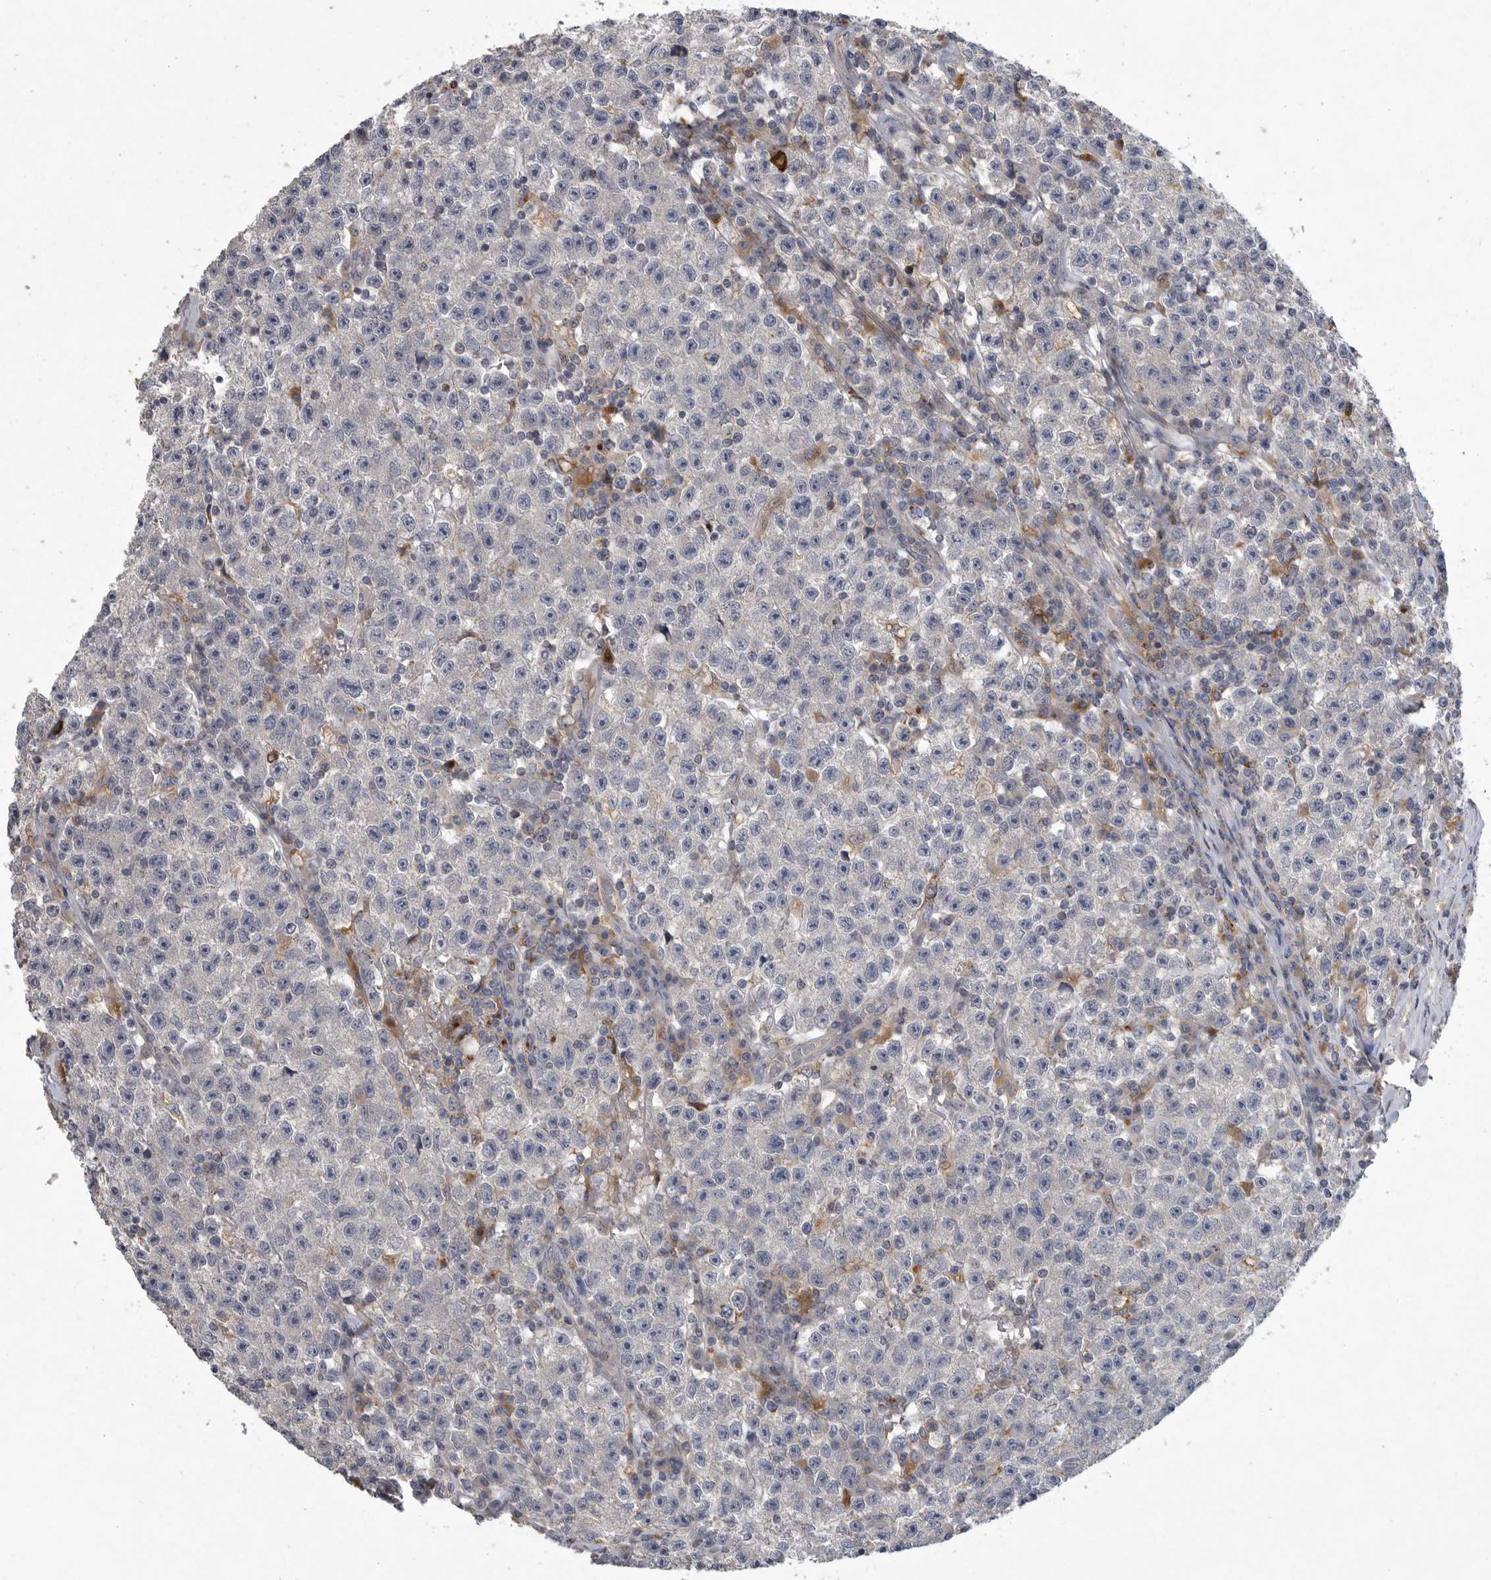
{"staining": {"intensity": "negative", "quantity": "none", "location": "none"}, "tissue": "testis cancer", "cell_type": "Tumor cells", "image_type": "cancer", "snomed": [{"axis": "morphology", "description": "Seminoma, NOS"}, {"axis": "topography", "description": "Testis"}], "caption": "A high-resolution histopathology image shows immunohistochemistry staining of testis cancer, which demonstrates no significant positivity in tumor cells.", "gene": "LAMTOR3", "patient": {"sex": "male", "age": 22}}